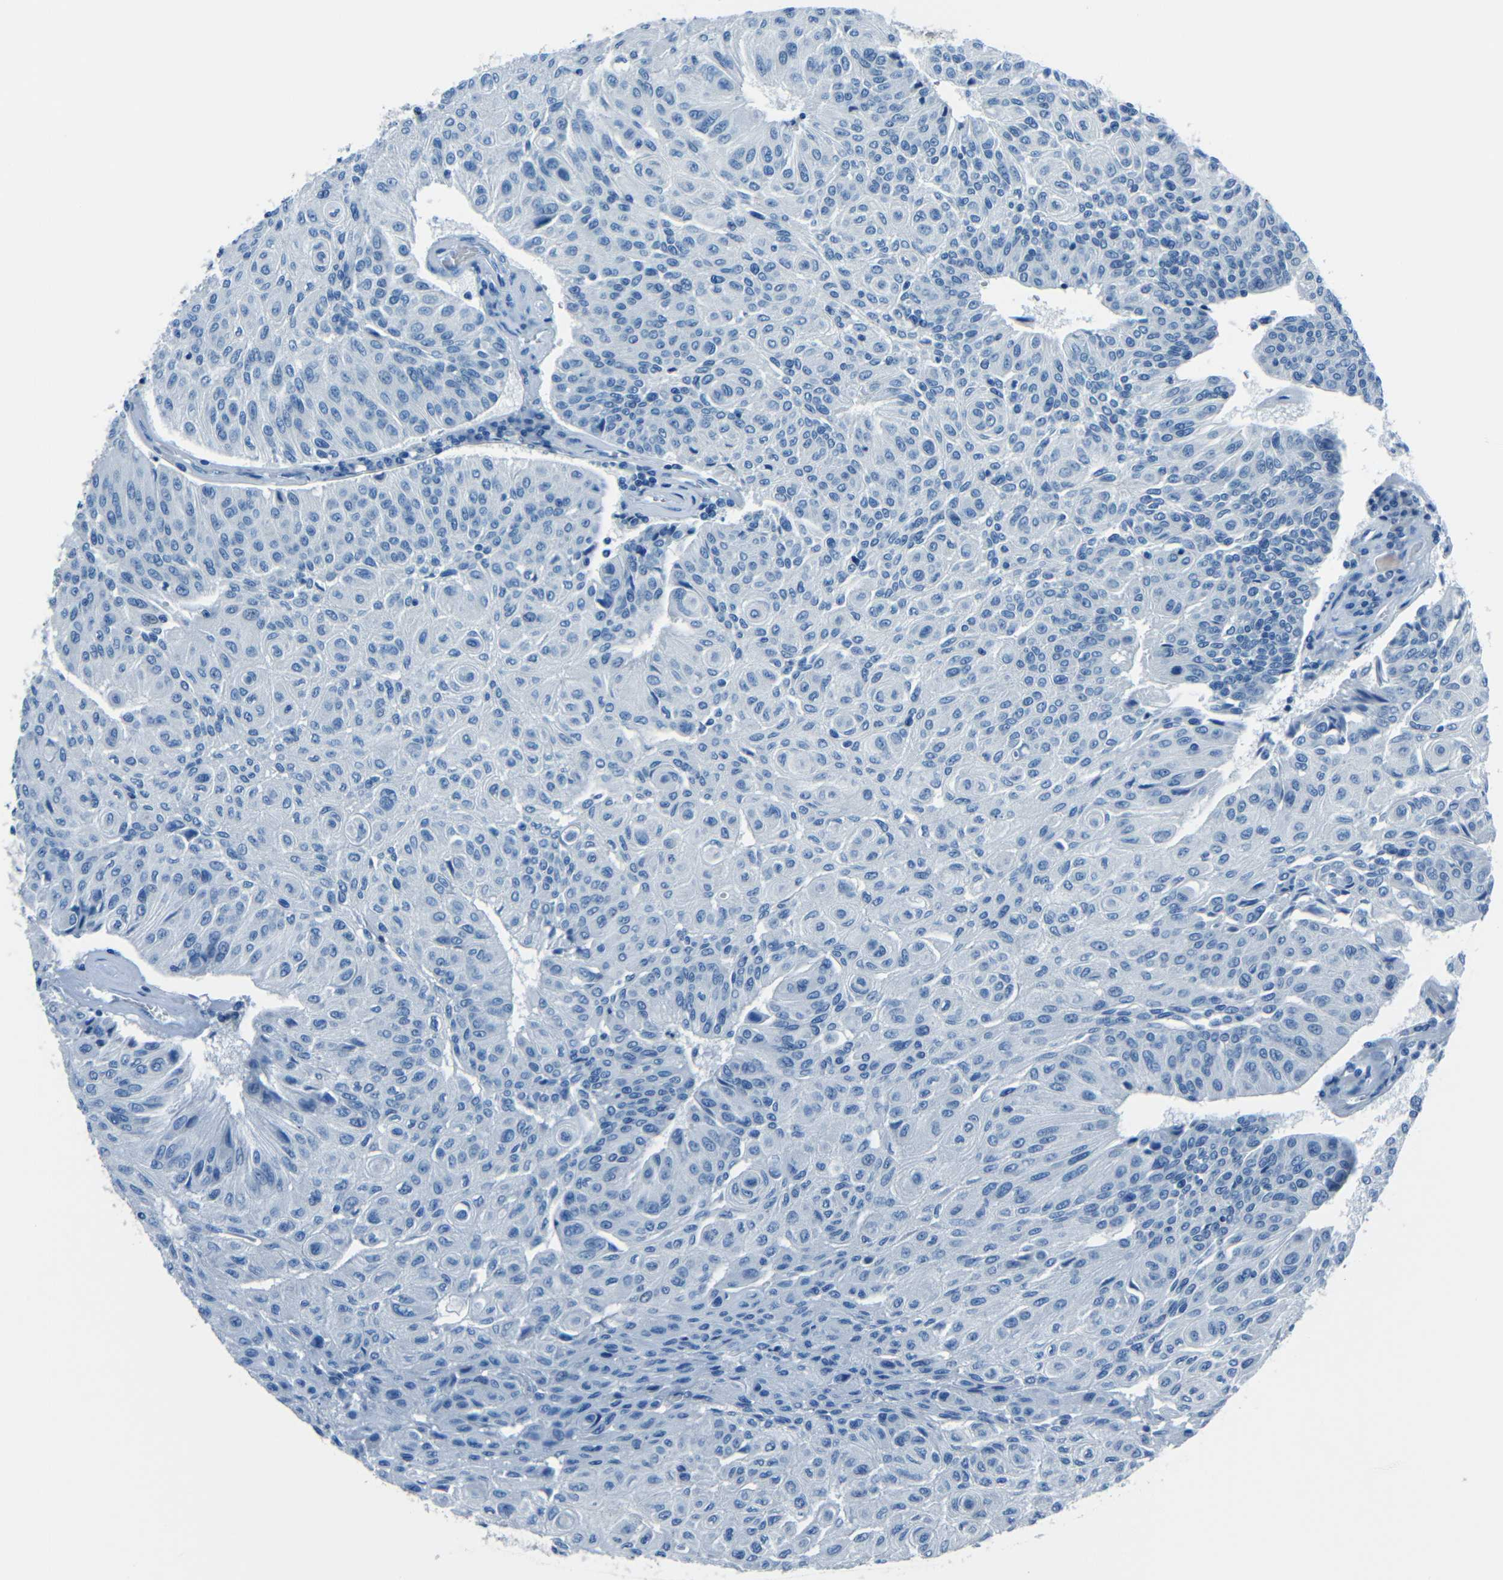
{"staining": {"intensity": "negative", "quantity": "none", "location": "none"}, "tissue": "urothelial cancer", "cell_type": "Tumor cells", "image_type": "cancer", "snomed": [{"axis": "morphology", "description": "Urothelial carcinoma, High grade"}, {"axis": "topography", "description": "Urinary bladder"}], "caption": "Photomicrograph shows no significant protein staining in tumor cells of urothelial cancer.", "gene": "FBN2", "patient": {"sex": "male", "age": 66}}